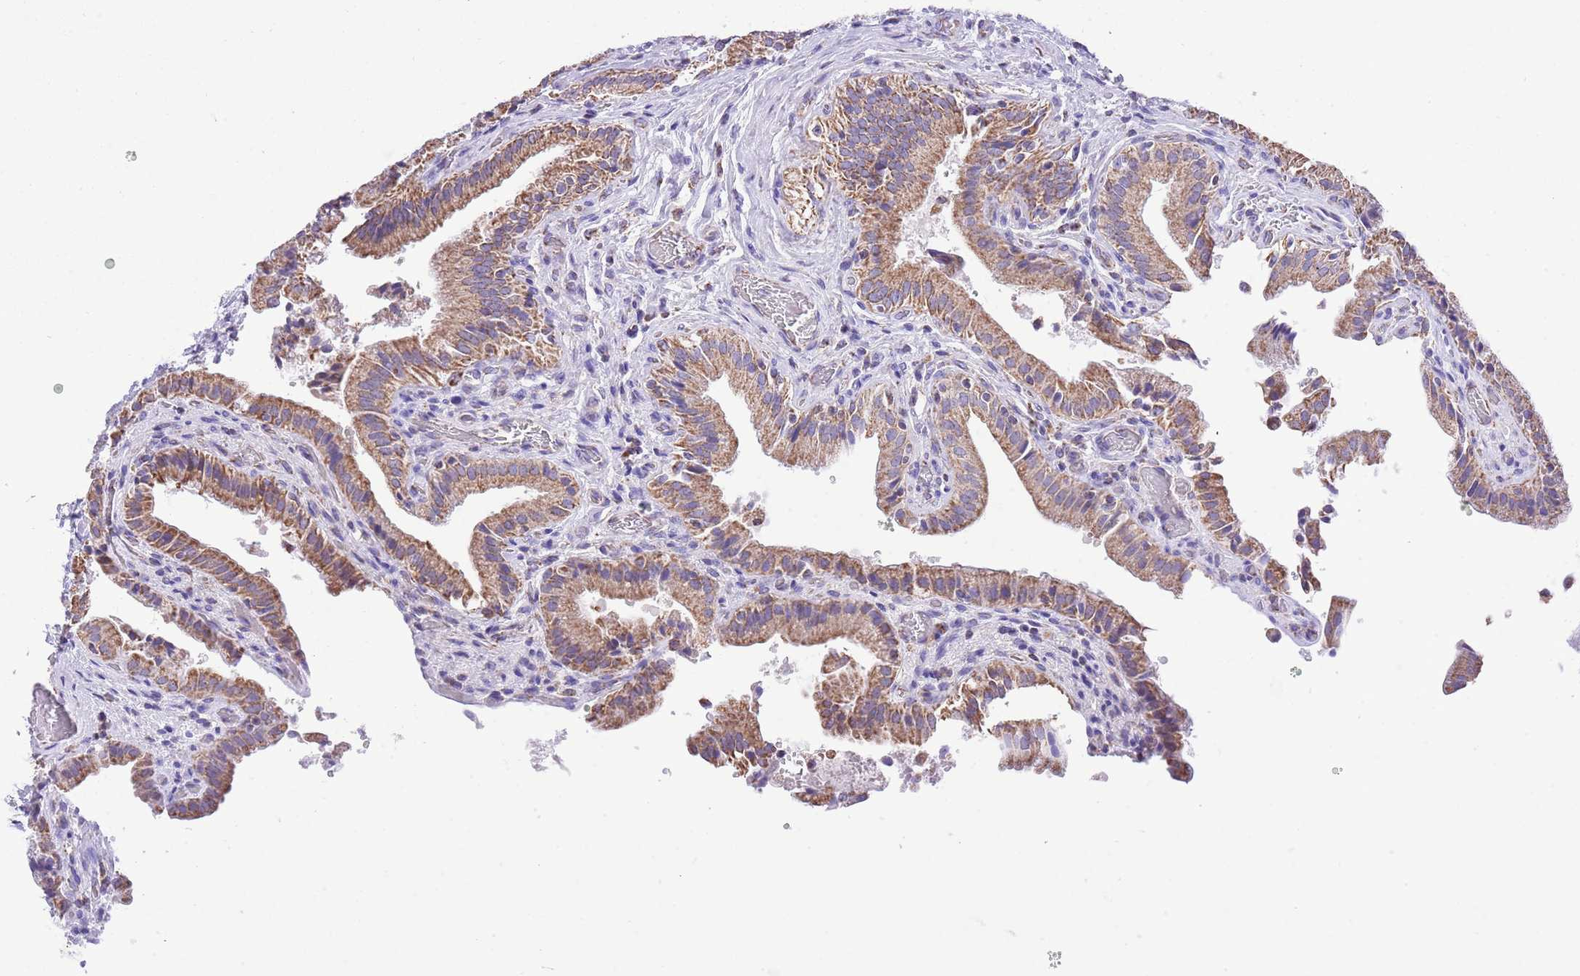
{"staining": {"intensity": "moderate", "quantity": ">75%", "location": "cytoplasmic/membranous"}, "tissue": "gallbladder", "cell_type": "Glandular cells", "image_type": "normal", "snomed": [{"axis": "morphology", "description": "Normal tissue, NOS"}, {"axis": "topography", "description": "Gallbladder"}], "caption": "A medium amount of moderate cytoplasmic/membranous staining is identified in about >75% of glandular cells in benign gallbladder.", "gene": "TEKTIP1", "patient": {"sex": "male", "age": 24}}